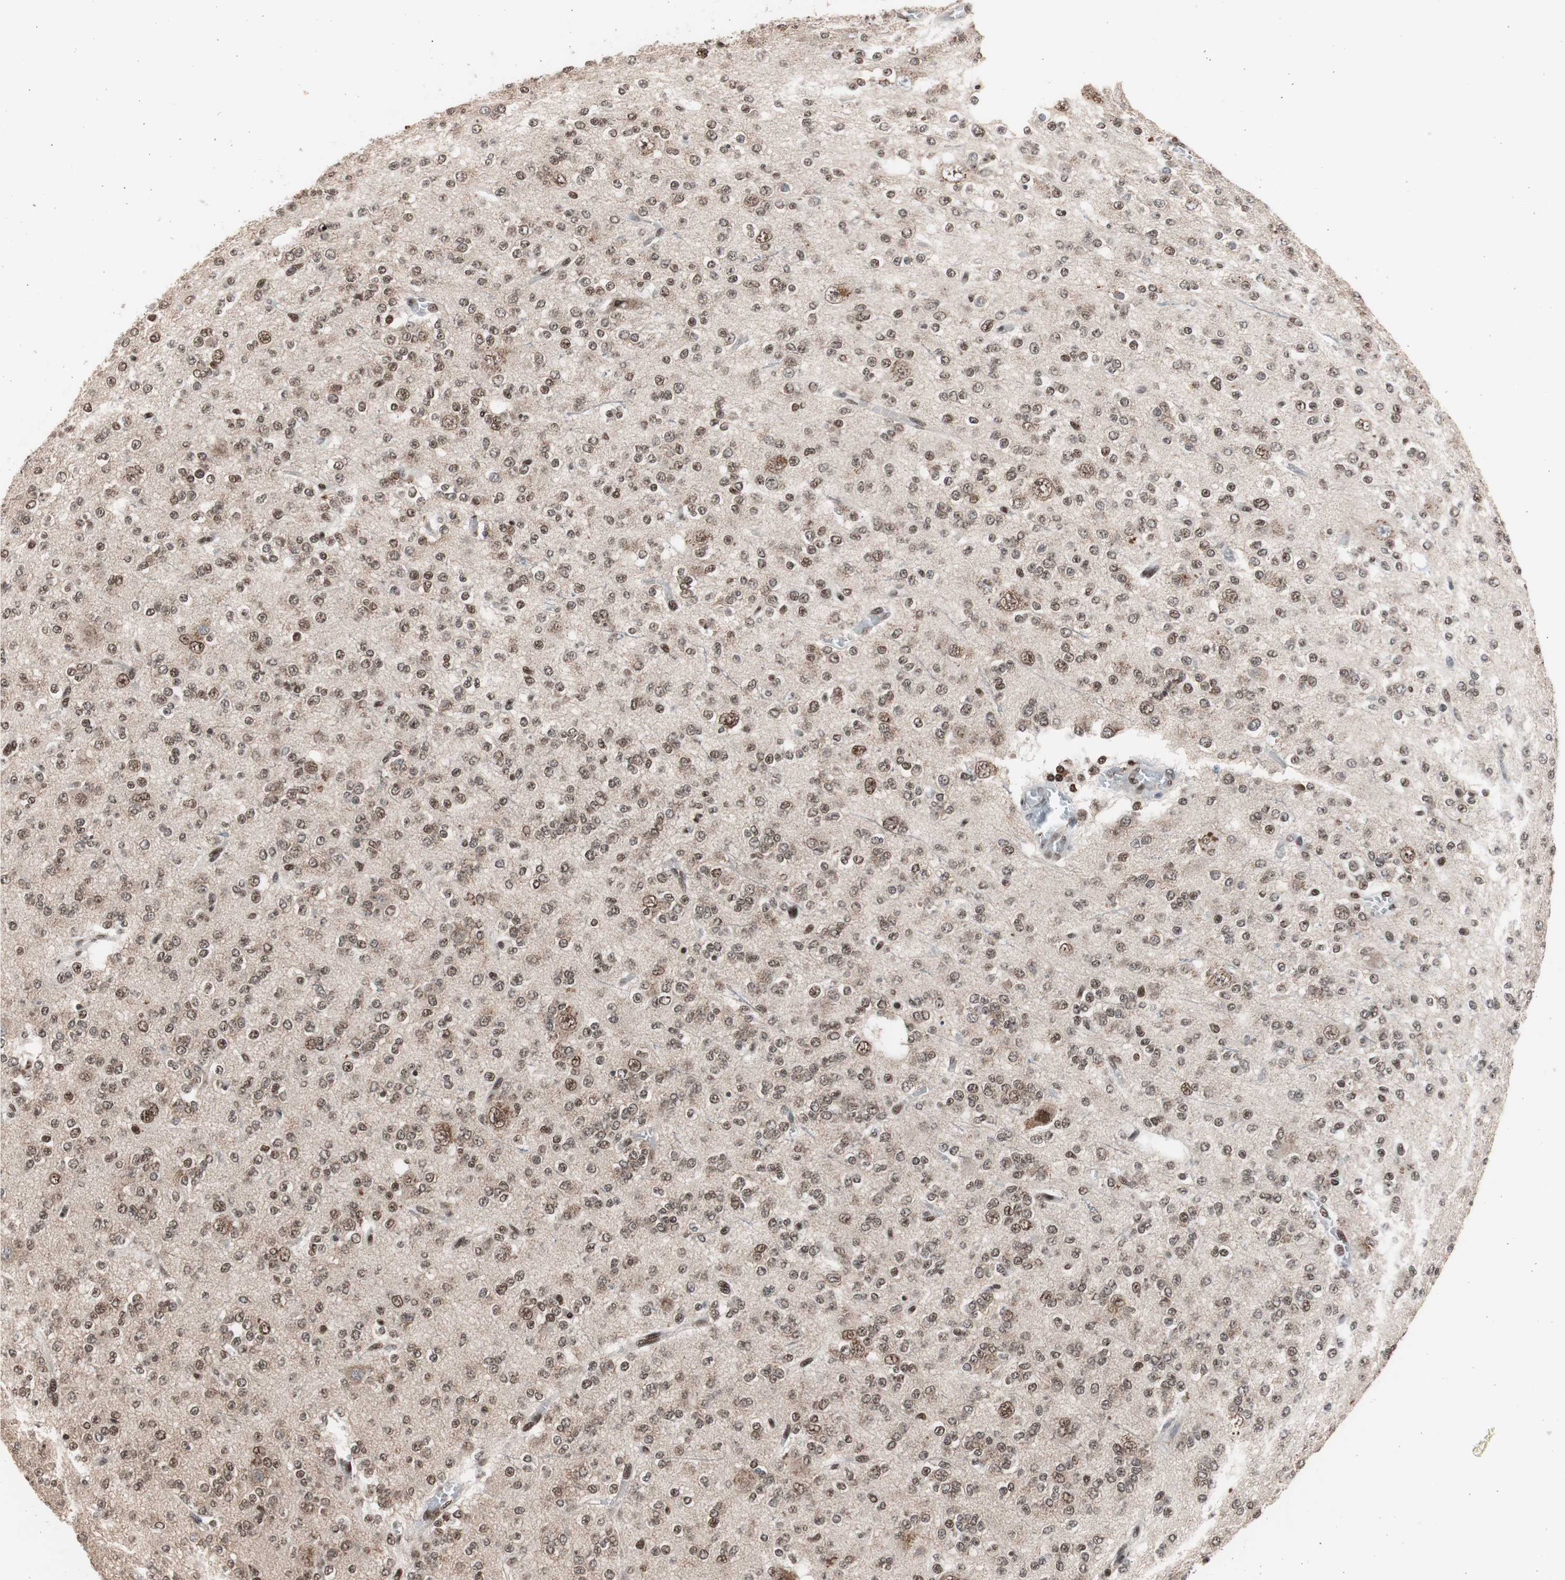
{"staining": {"intensity": "moderate", "quantity": ">75%", "location": "nuclear"}, "tissue": "glioma", "cell_type": "Tumor cells", "image_type": "cancer", "snomed": [{"axis": "morphology", "description": "Glioma, malignant, Low grade"}, {"axis": "topography", "description": "Brain"}], "caption": "Moderate nuclear staining for a protein is present in approximately >75% of tumor cells of glioma using IHC.", "gene": "RPA1", "patient": {"sex": "male", "age": 38}}